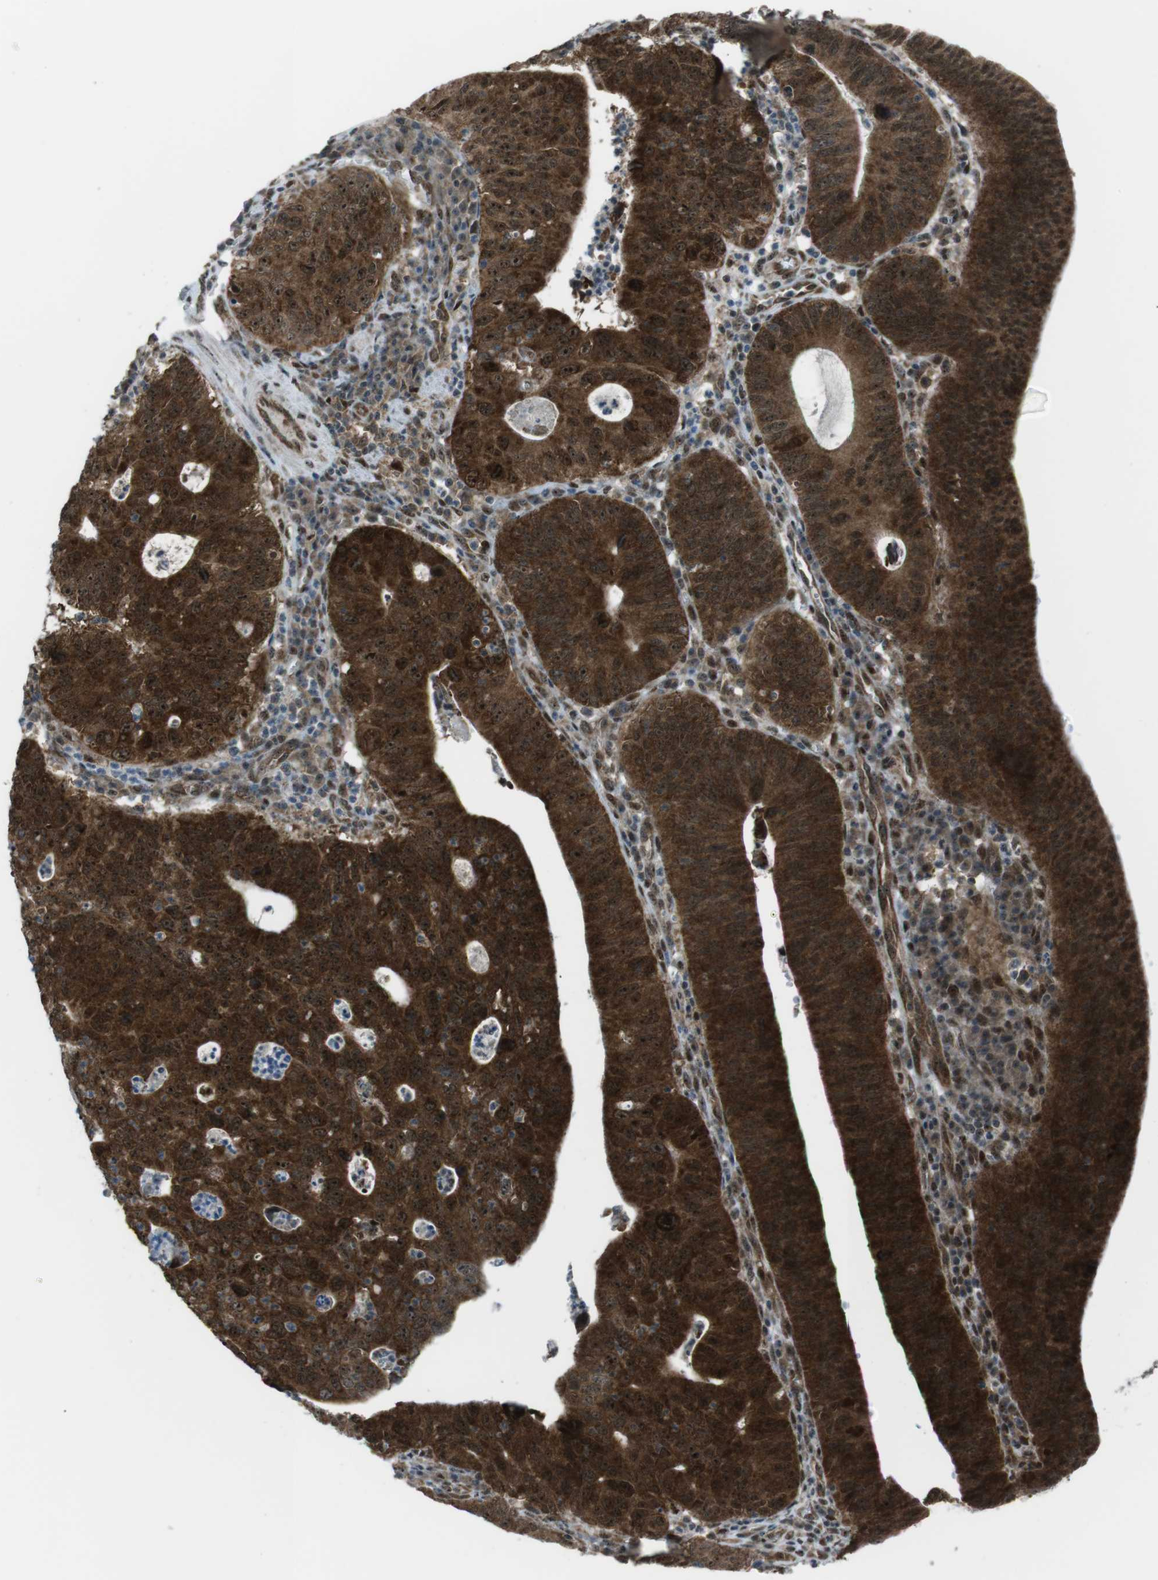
{"staining": {"intensity": "strong", "quantity": ">75%", "location": "cytoplasmic/membranous,nuclear"}, "tissue": "stomach cancer", "cell_type": "Tumor cells", "image_type": "cancer", "snomed": [{"axis": "morphology", "description": "Adenocarcinoma, NOS"}, {"axis": "topography", "description": "Stomach"}], "caption": "Stomach cancer stained with a brown dye reveals strong cytoplasmic/membranous and nuclear positive positivity in approximately >75% of tumor cells.", "gene": "CSNK1D", "patient": {"sex": "male", "age": 59}}